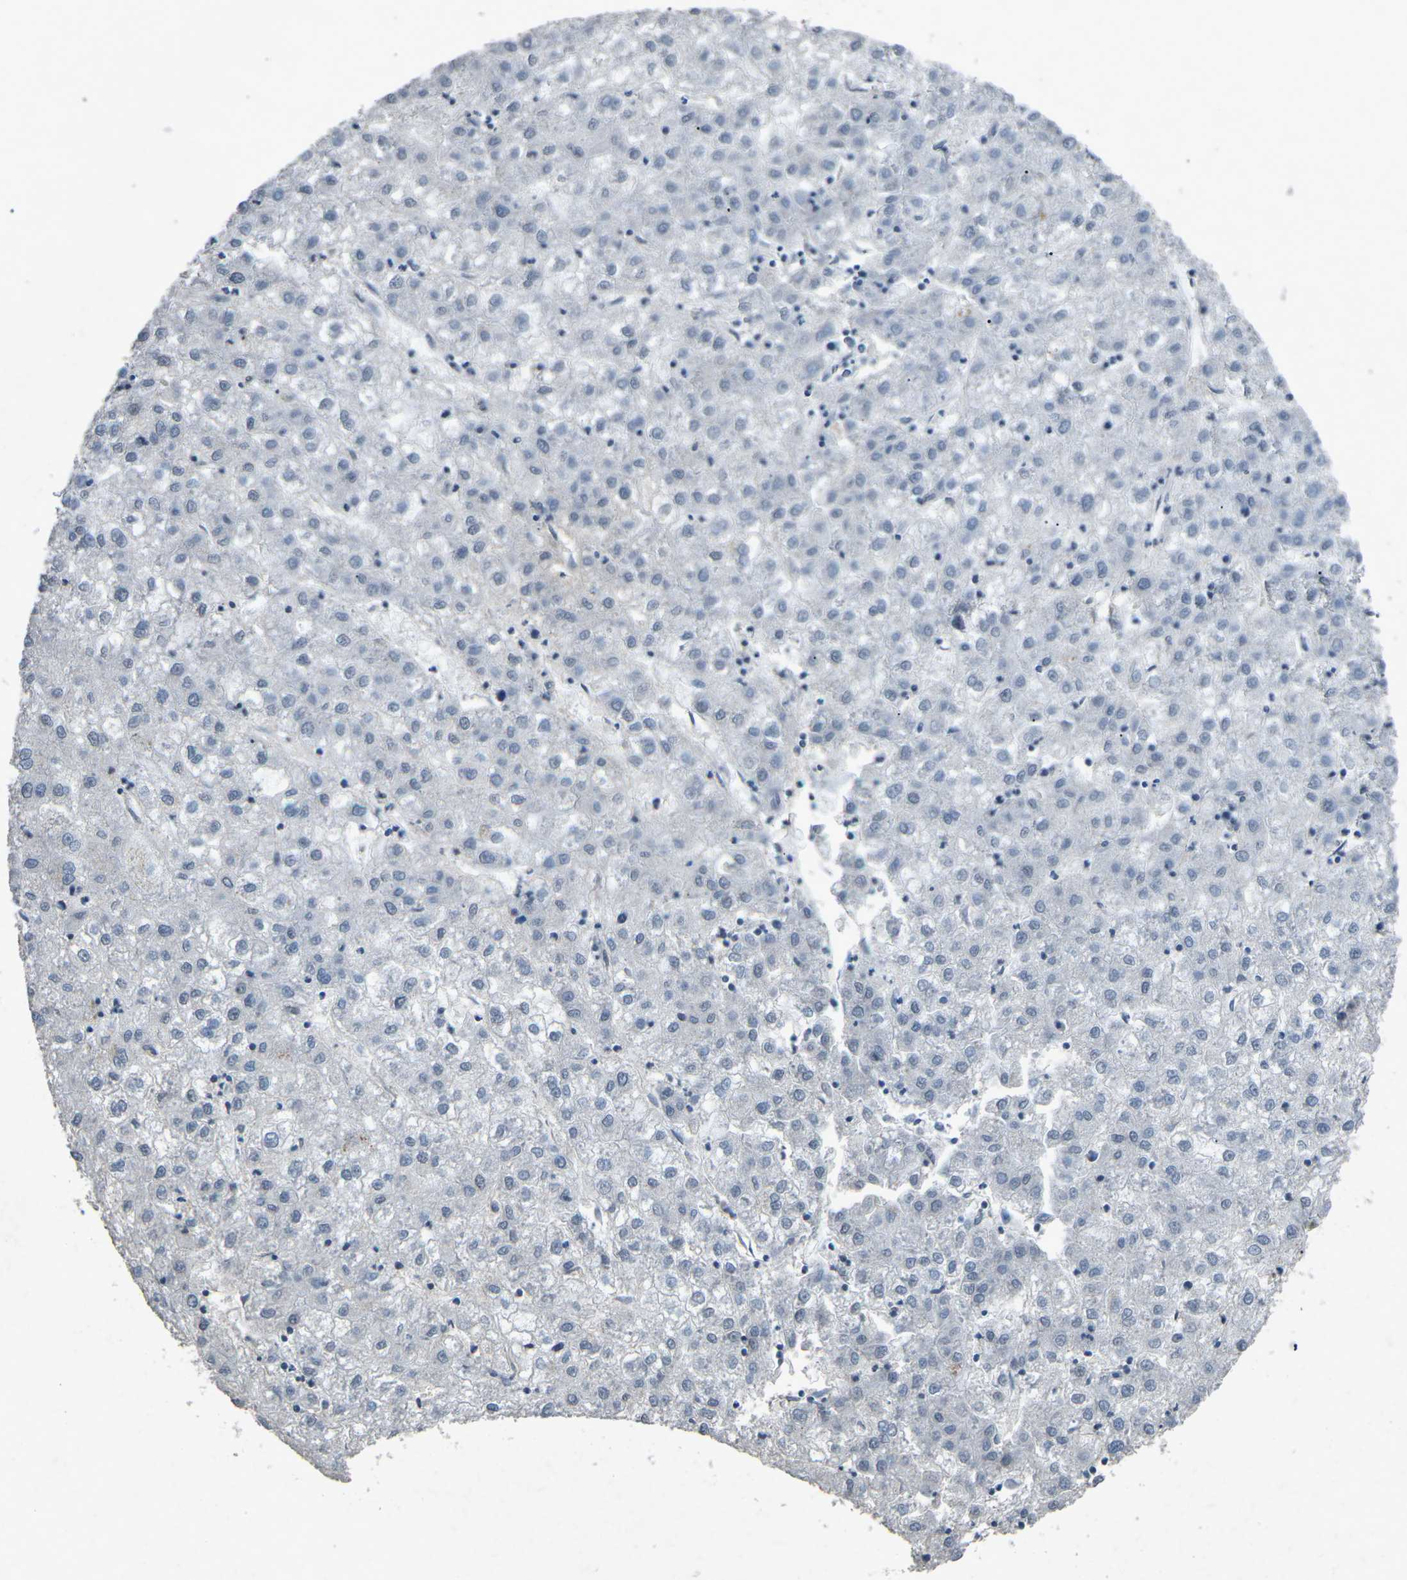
{"staining": {"intensity": "negative", "quantity": "none", "location": "none"}, "tissue": "liver cancer", "cell_type": "Tumor cells", "image_type": "cancer", "snomed": [{"axis": "morphology", "description": "Carcinoma, Hepatocellular, NOS"}, {"axis": "topography", "description": "Liver"}], "caption": "Liver hepatocellular carcinoma stained for a protein using immunohistochemistry (IHC) demonstrates no expression tumor cells.", "gene": "A1BG", "patient": {"sex": "male", "age": 72}}